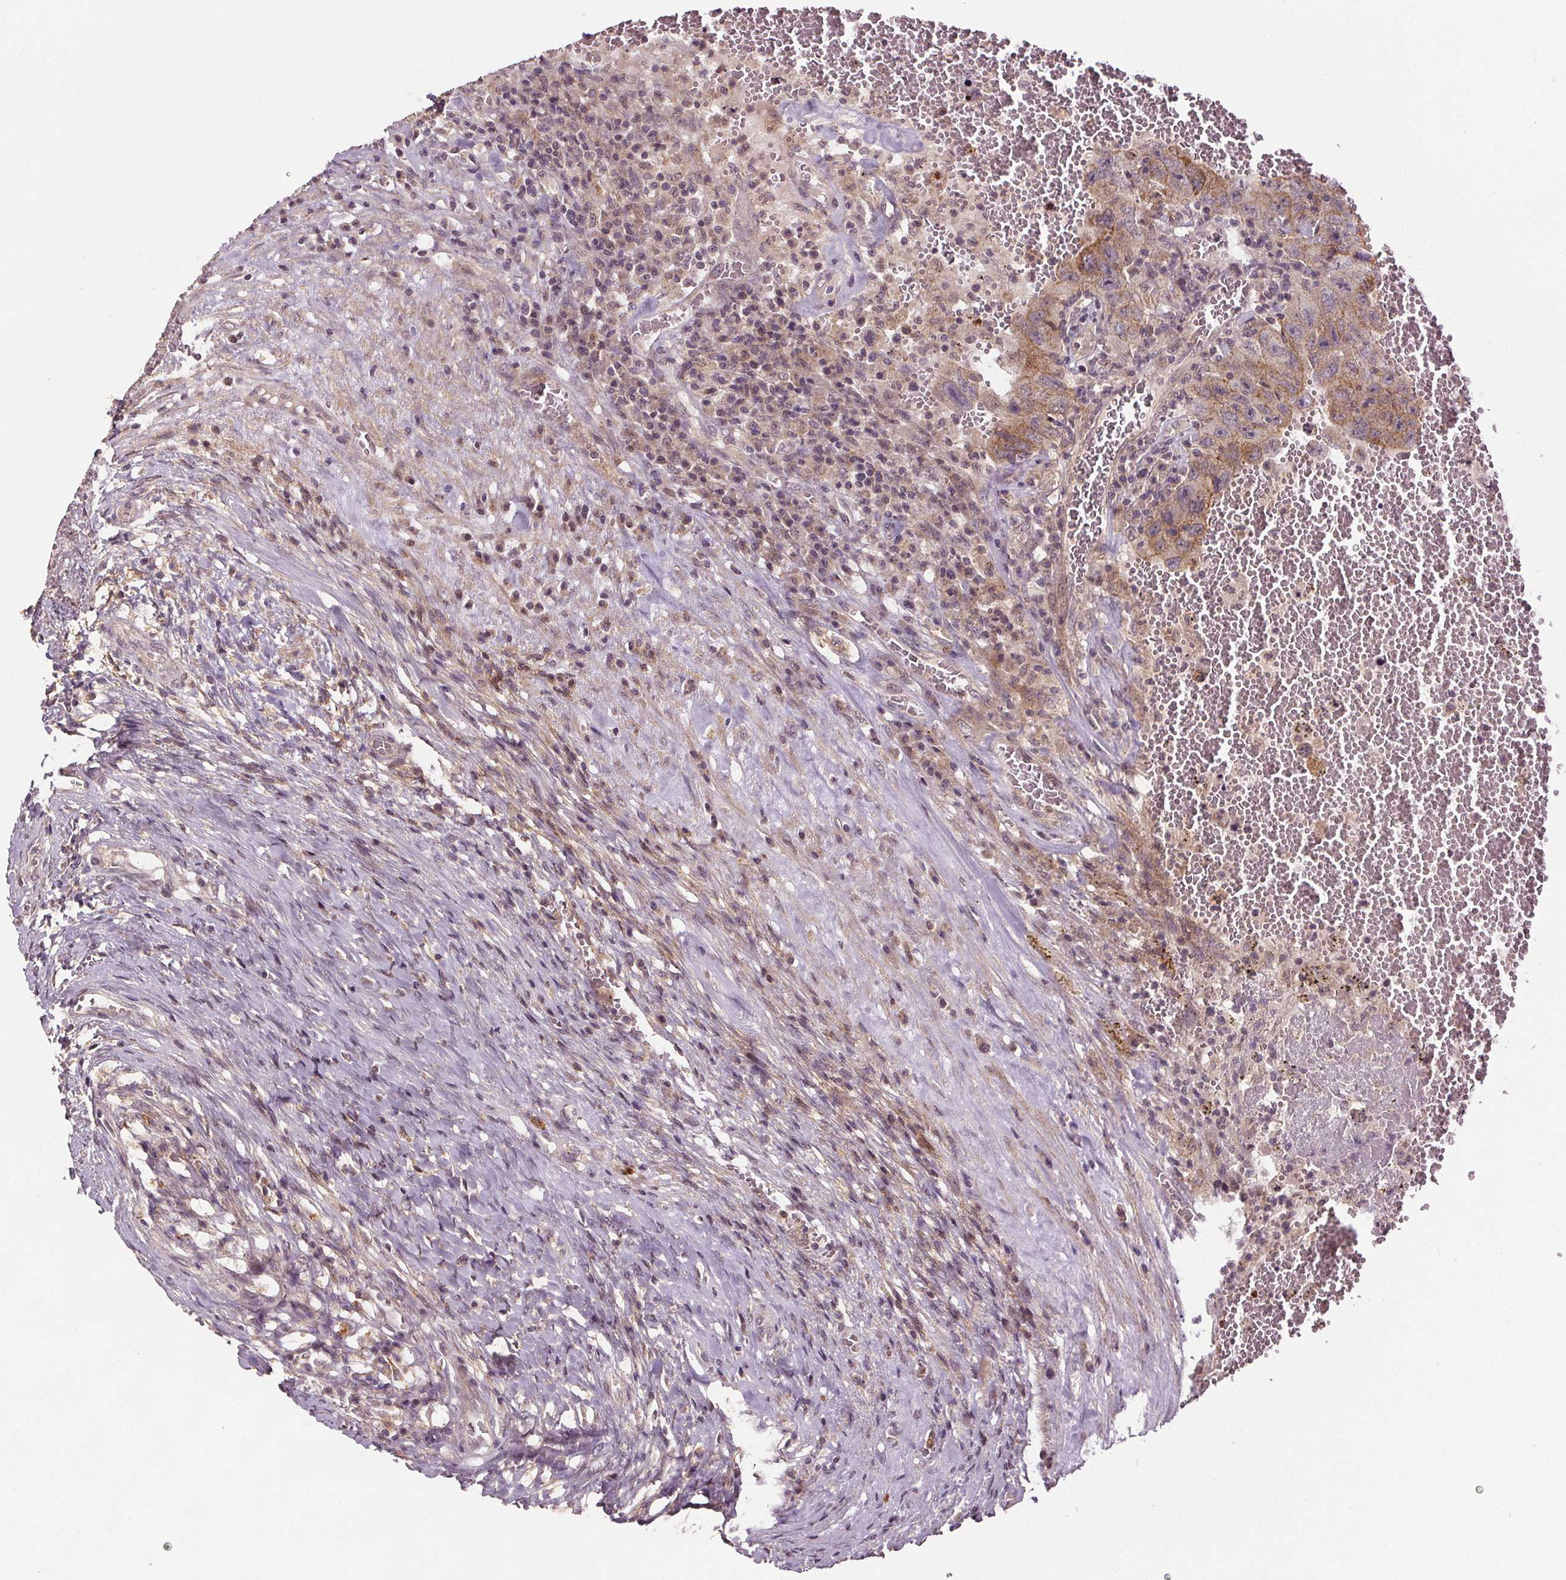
{"staining": {"intensity": "moderate", "quantity": "25%-75%", "location": "cytoplasmic/membranous"}, "tissue": "testis cancer", "cell_type": "Tumor cells", "image_type": "cancer", "snomed": [{"axis": "morphology", "description": "Carcinoma, Embryonal, NOS"}, {"axis": "topography", "description": "Testis"}], "caption": "Protein staining of testis cancer tissue displays moderate cytoplasmic/membranous positivity in approximately 25%-75% of tumor cells.", "gene": "EPHB3", "patient": {"sex": "male", "age": 26}}